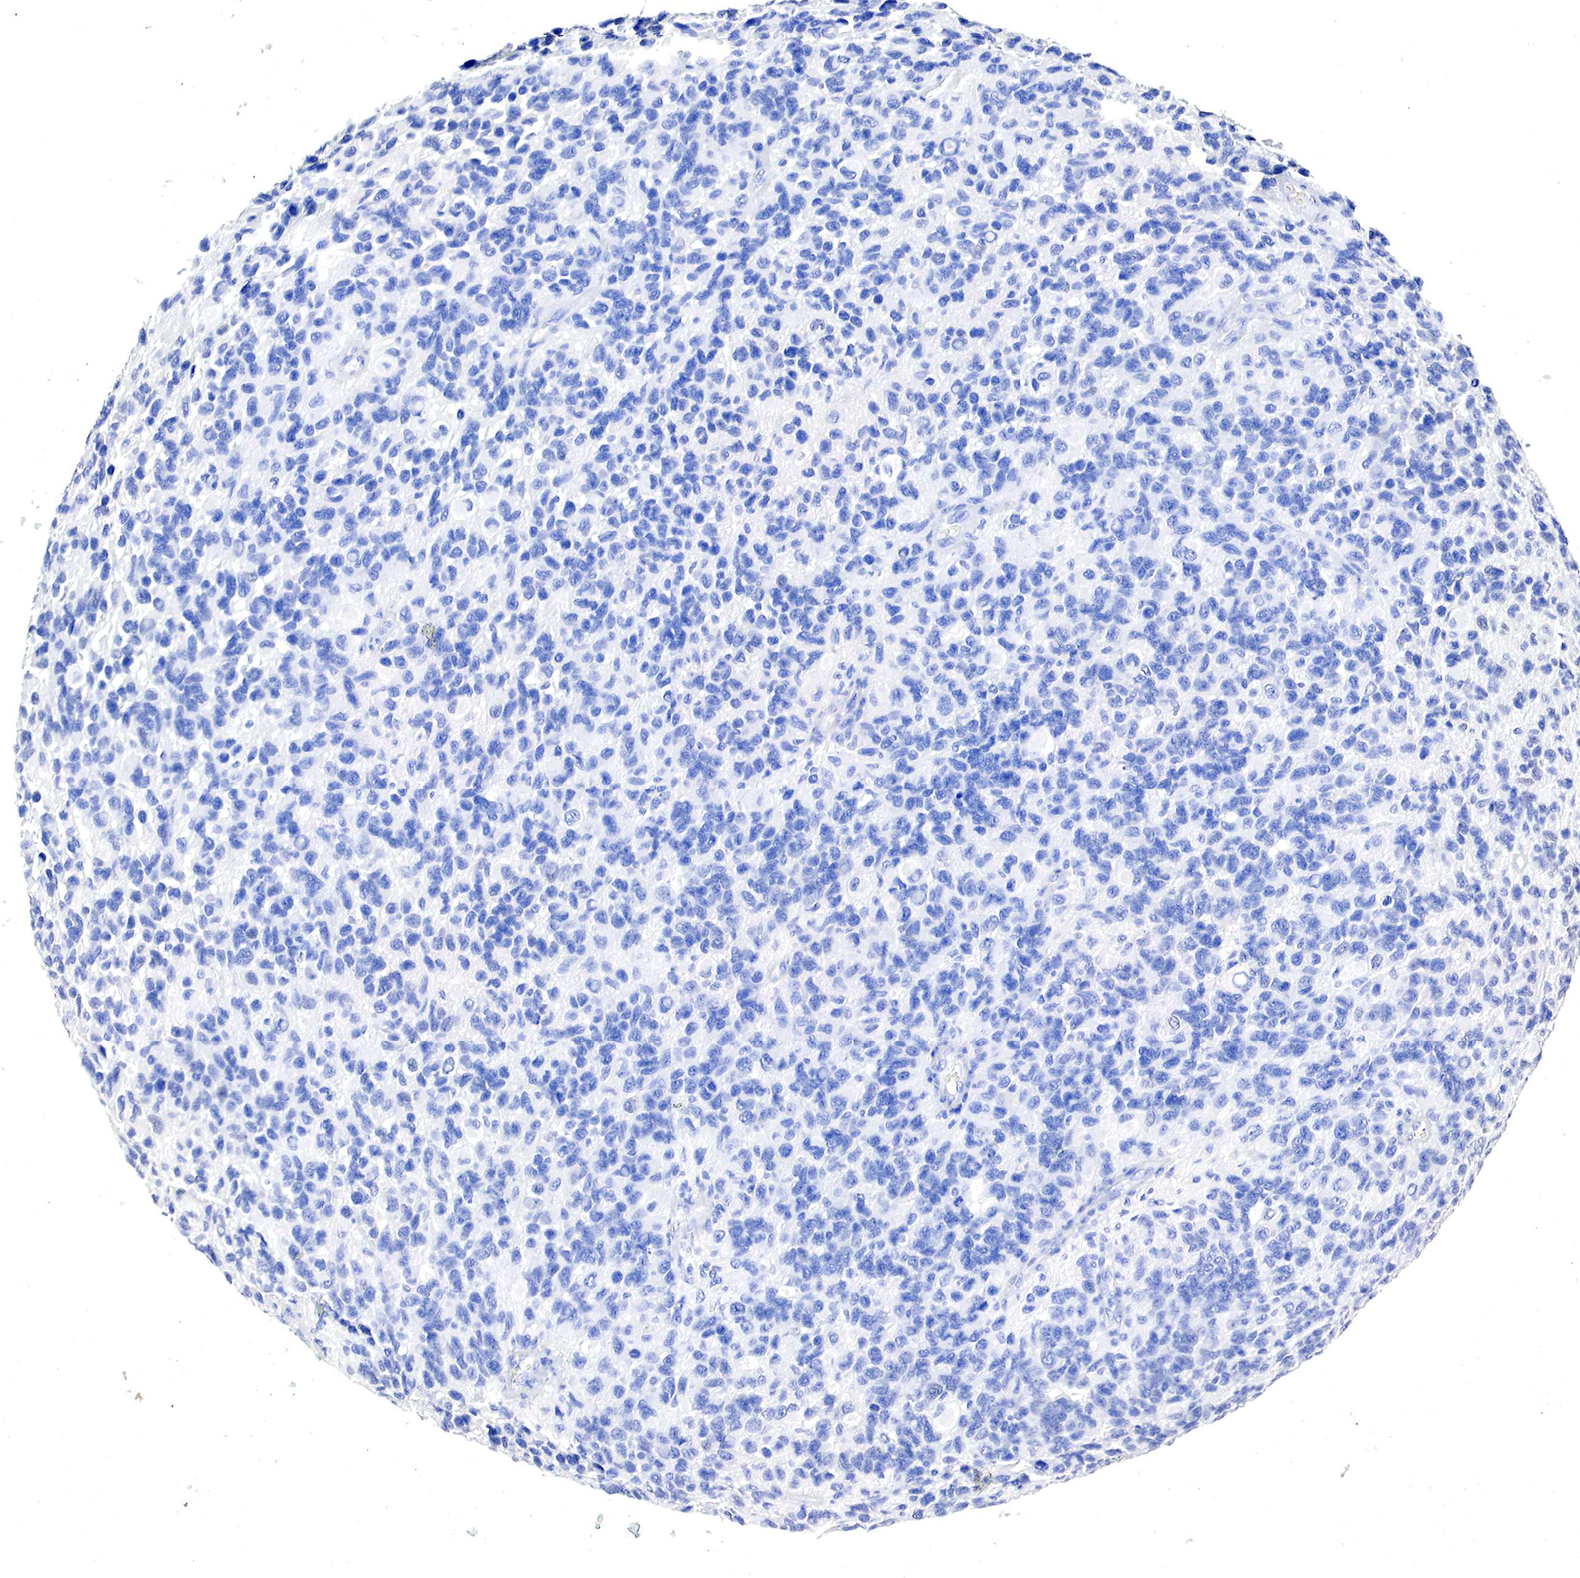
{"staining": {"intensity": "negative", "quantity": "none", "location": "none"}, "tissue": "glioma", "cell_type": "Tumor cells", "image_type": "cancer", "snomed": [{"axis": "morphology", "description": "Glioma, malignant, High grade"}, {"axis": "topography", "description": "Brain"}], "caption": "Glioma was stained to show a protein in brown. There is no significant staining in tumor cells. (Brightfield microscopy of DAB (3,3'-diaminobenzidine) immunohistochemistry (IHC) at high magnification).", "gene": "OTC", "patient": {"sex": "male", "age": 77}}